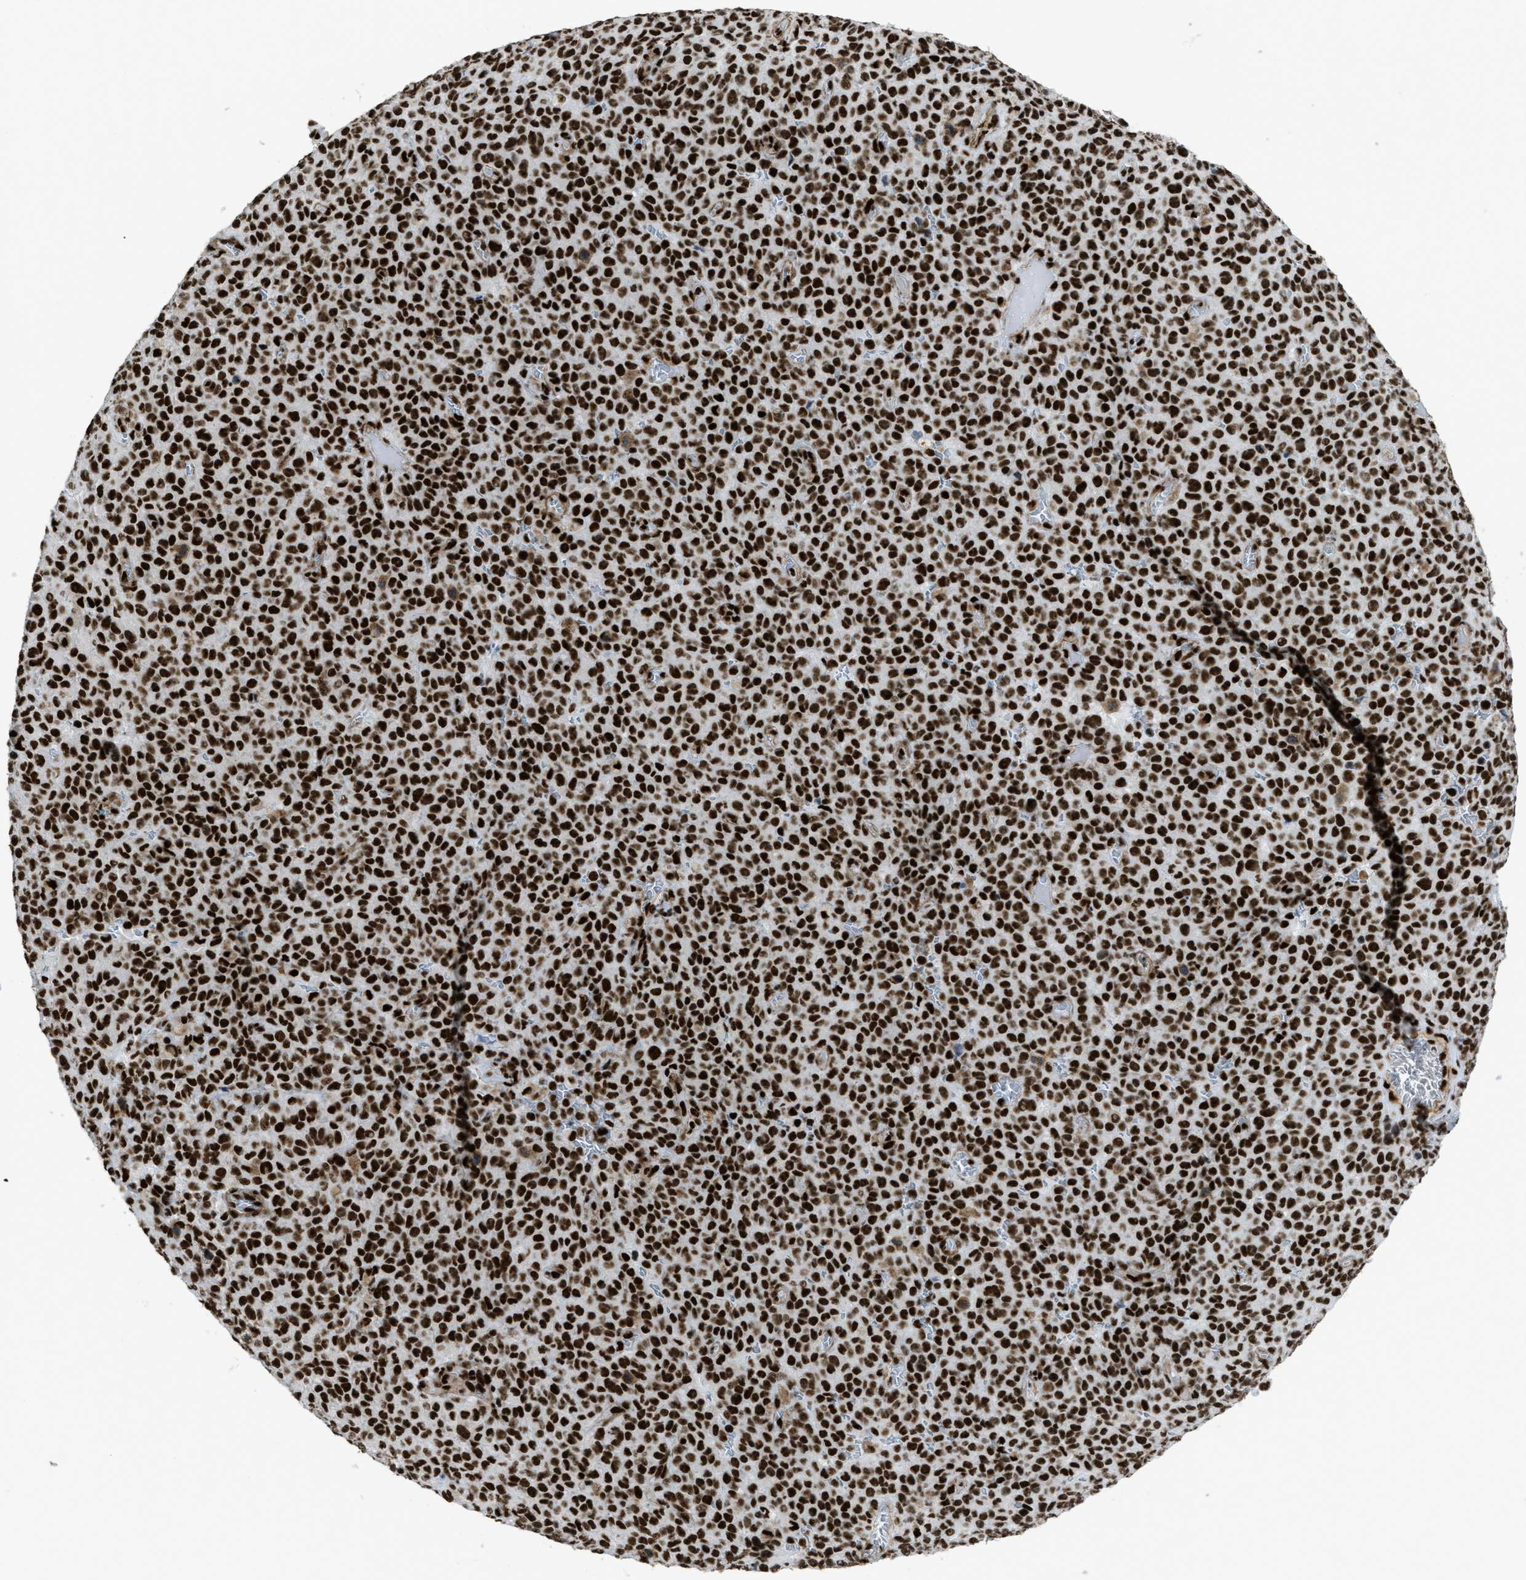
{"staining": {"intensity": "strong", "quantity": ">75%", "location": "nuclear"}, "tissue": "melanoma", "cell_type": "Tumor cells", "image_type": "cancer", "snomed": [{"axis": "morphology", "description": "Malignant melanoma, NOS"}, {"axis": "topography", "description": "Skin"}], "caption": "Immunohistochemical staining of human malignant melanoma shows high levels of strong nuclear protein expression in approximately >75% of tumor cells. (Brightfield microscopy of DAB IHC at high magnification).", "gene": "ZNF207", "patient": {"sex": "female", "age": 82}}